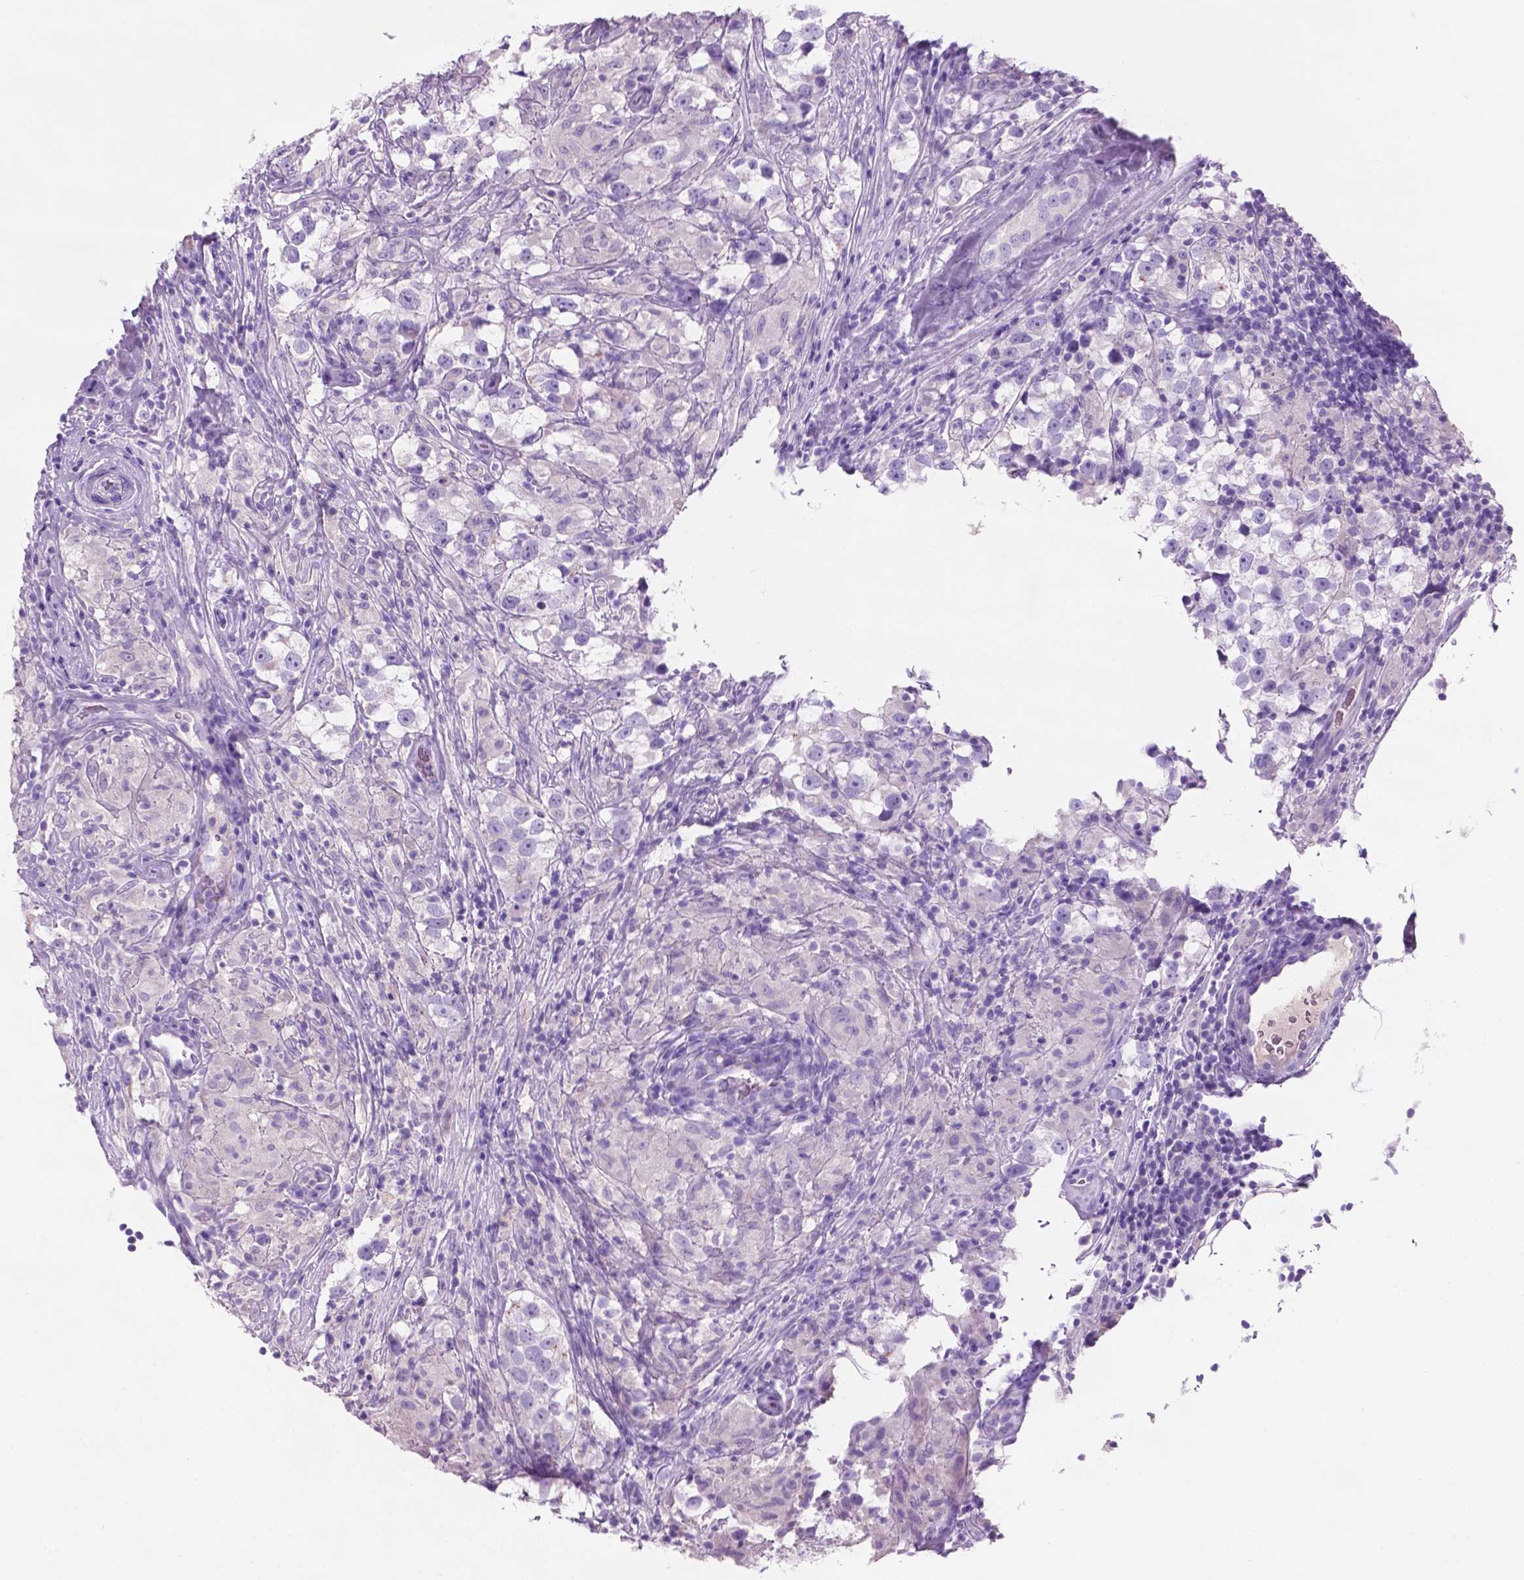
{"staining": {"intensity": "negative", "quantity": "none", "location": "none"}, "tissue": "testis cancer", "cell_type": "Tumor cells", "image_type": "cancer", "snomed": [{"axis": "morphology", "description": "Seminoma, NOS"}, {"axis": "topography", "description": "Testis"}], "caption": "Histopathology image shows no significant protein staining in tumor cells of testis seminoma. (DAB (3,3'-diaminobenzidine) immunohistochemistry (IHC) with hematoxylin counter stain).", "gene": "POU4F1", "patient": {"sex": "male", "age": 46}}